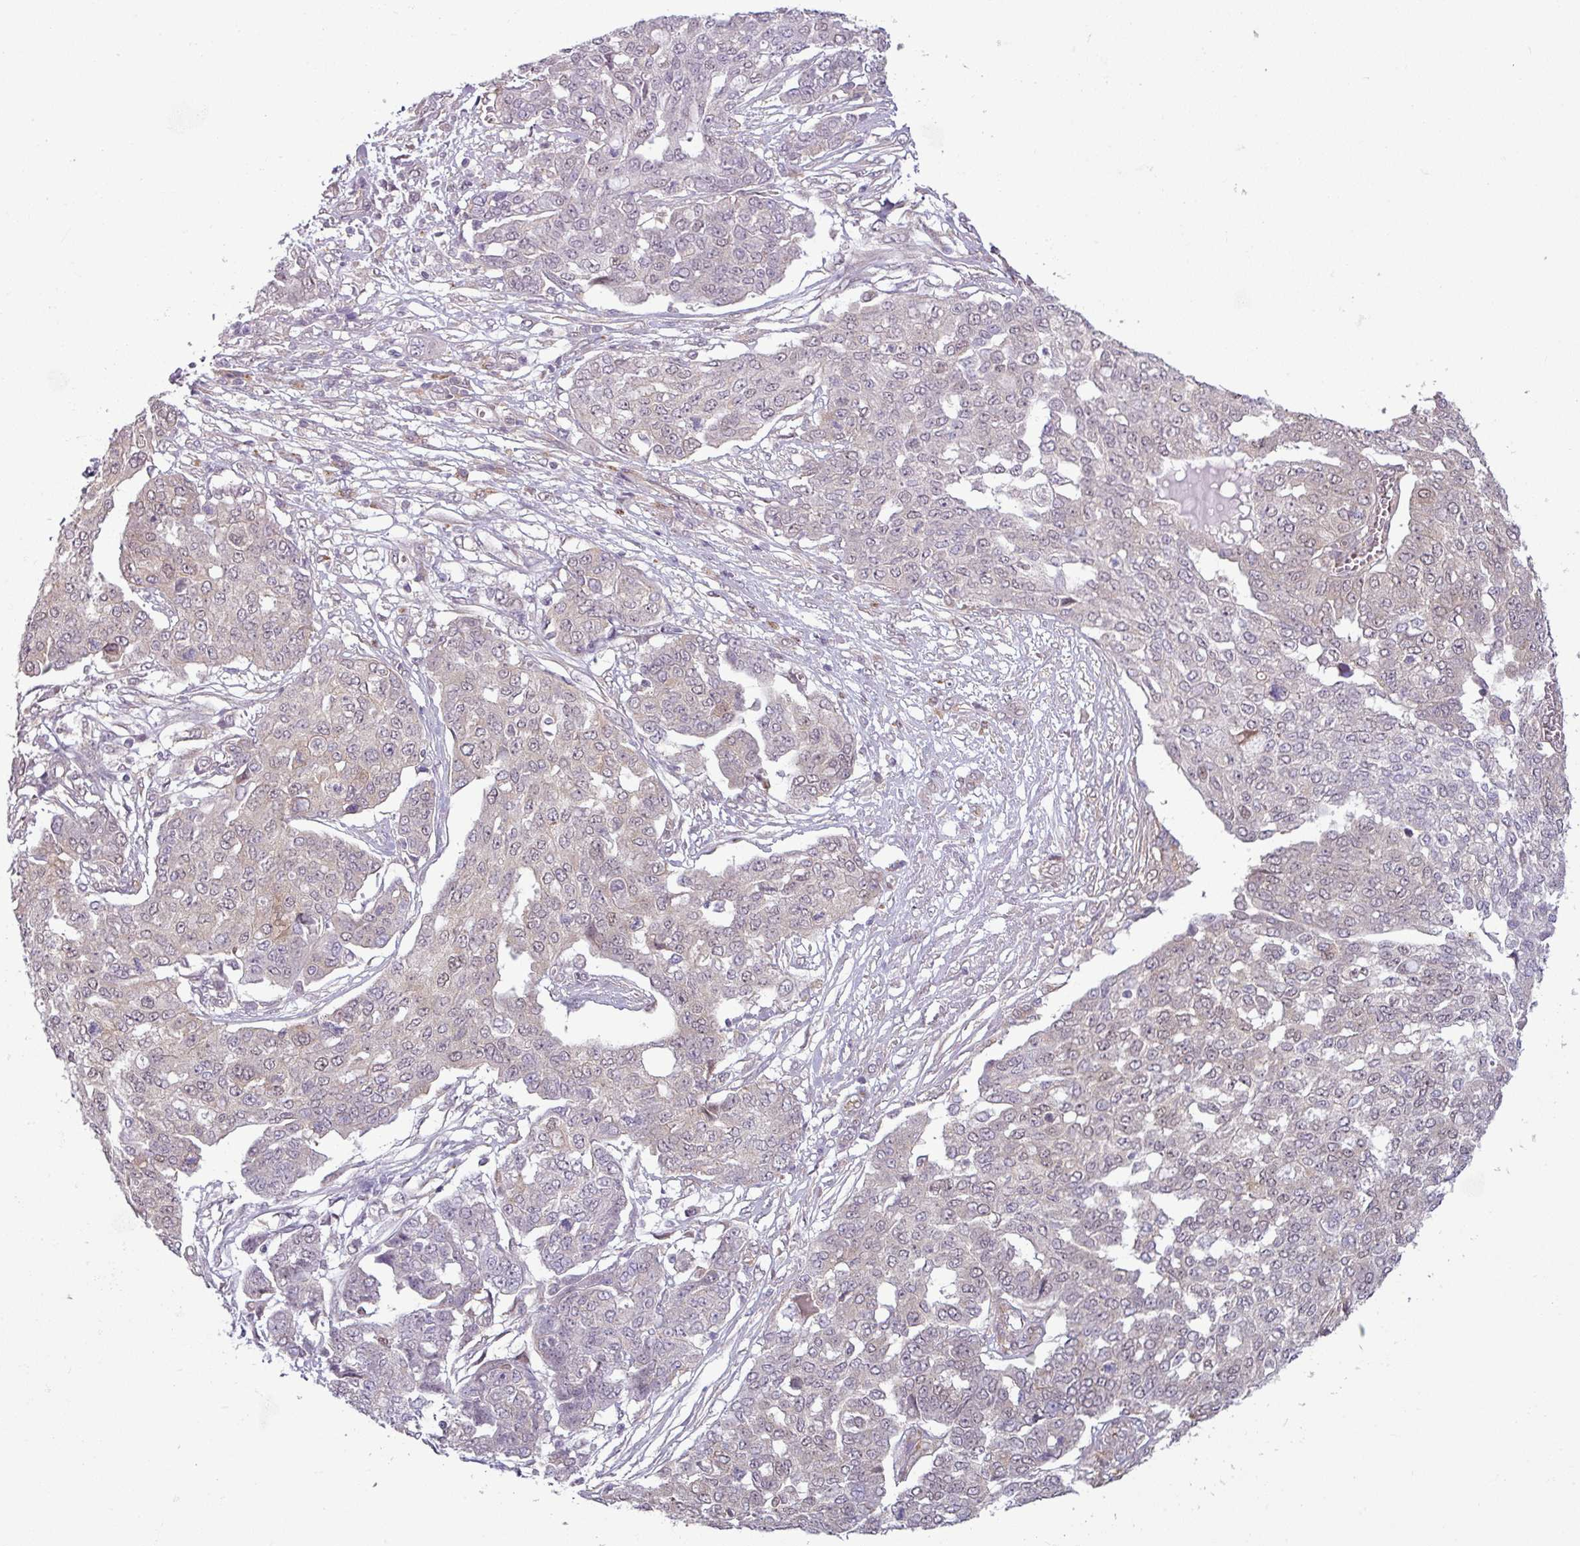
{"staining": {"intensity": "weak", "quantity": "<25%", "location": "nuclear"}, "tissue": "ovarian cancer", "cell_type": "Tumor cells", "image_type": "cancer", "snomed": [{"axis": "morphology", "description": "Cystadenocarcinoma, serous, NOS"}, {"axis": "topography", "description": "Soft tissue"}, {"axis": "topography", "description": "Ovary"}], "caption": "This image is of ovarian cancer stained with immunohistochemistry to label a protein in brown with the nuclei are counter-stained blue. There is no staining in tumor cells. The staining is performed using DAB brown chromogen with nuclei counter-stained in using hematoxylin.", "gene": "CCDC144A", "patient": {"sex": "female", "age": 57}}